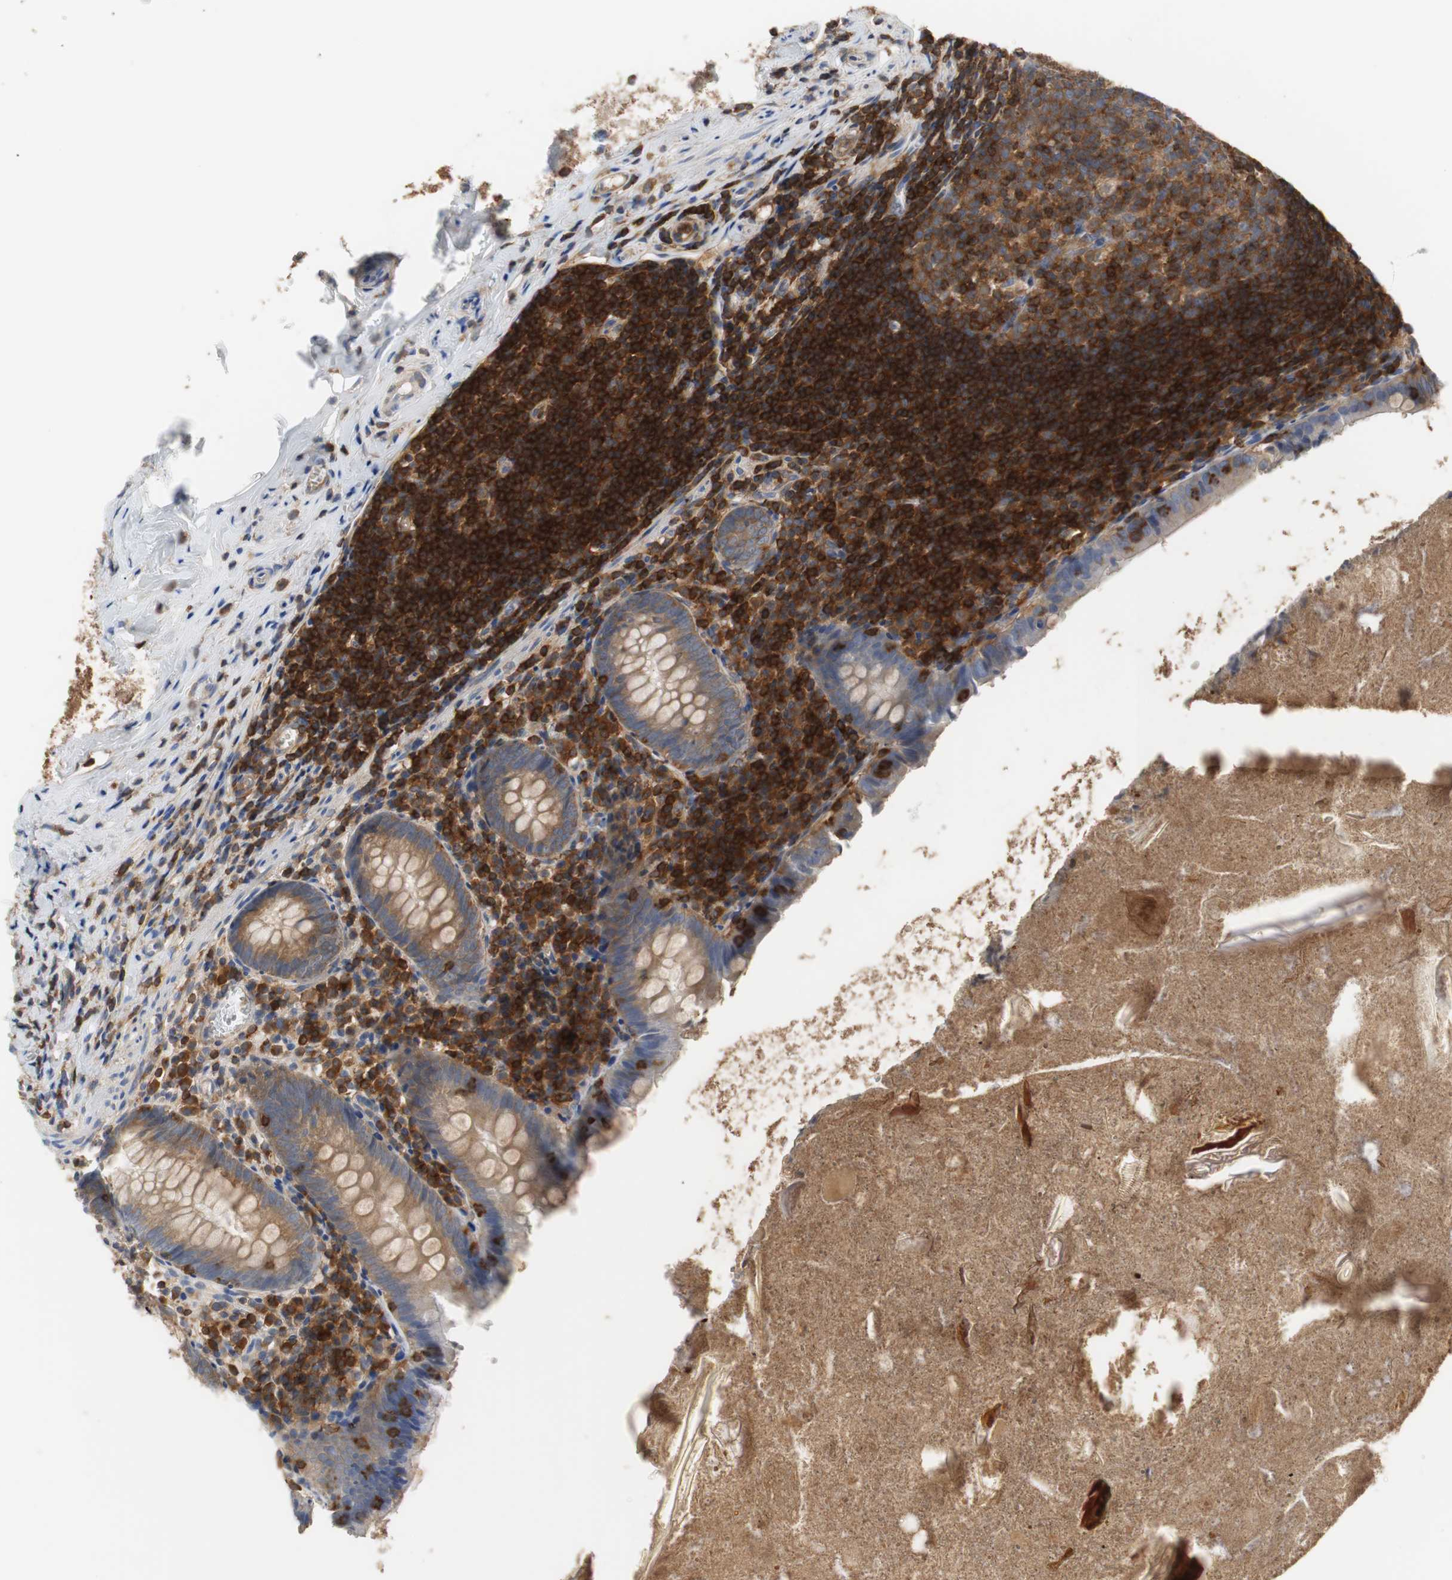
{"staining": {"intensity": "moderate", "quantity": ">75%", "location": "cytoplasmic/membranous"}, "tissue": "appendix", "cell_type": "Glandular cells", "image_type": "normal", "snomed": [{"axis": "morphology", "description": "Normal tissue, NOS"}, {"axis": "topography", "description": "Appendix"}], "caption": "Protein expression analysis of normal appendix shows moderate cytoplasmic/membranous staining in about >75% of glandular cells.", "gene": "TSC22D4", "patient": {"sex": "male", "age": 52}}